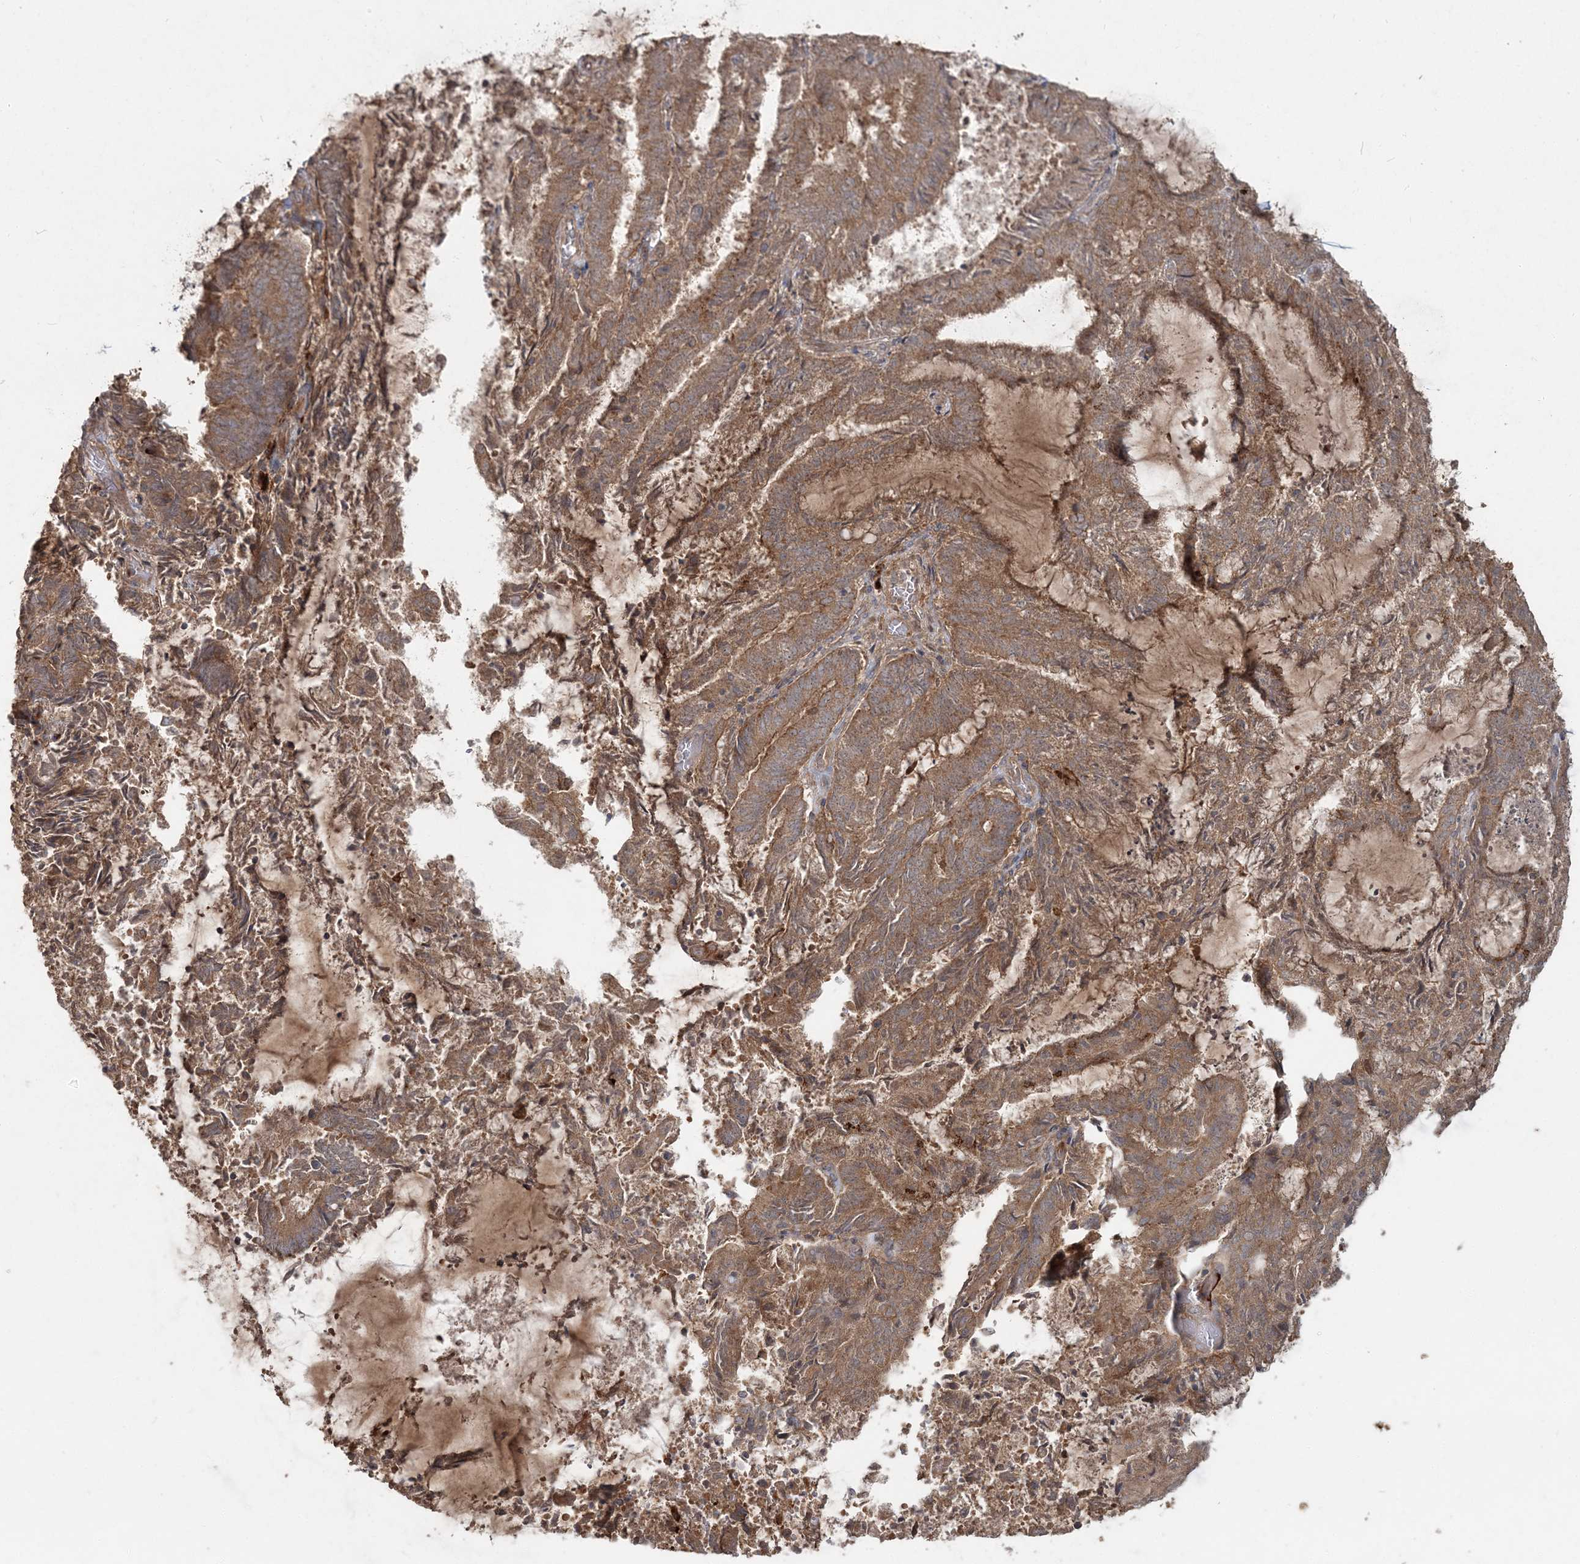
{"staining": {"intensity": "moderate", "quantity": ">75%", "location": "cytoplasmic/membranous"}, "tissue": "endometrial cancer", "cell_type": "Tumor cells", "image_type": "cancer", "snomed": [{"axis": "morphology", "description": "Adenocarcinoma, NOS"}, {"axis": "topography", "description": "Endometrium"}], "caption": "Immunohistochemistry (IHC) micrograph of endometrial cancer stained for a protein (brown), which reveals medium levels of moderate cytoplasmic/membranous positivity in approximately >75% of tumor cells.", "gene": "SPRY1", "patient": {"sex": "female", "age": 80}}